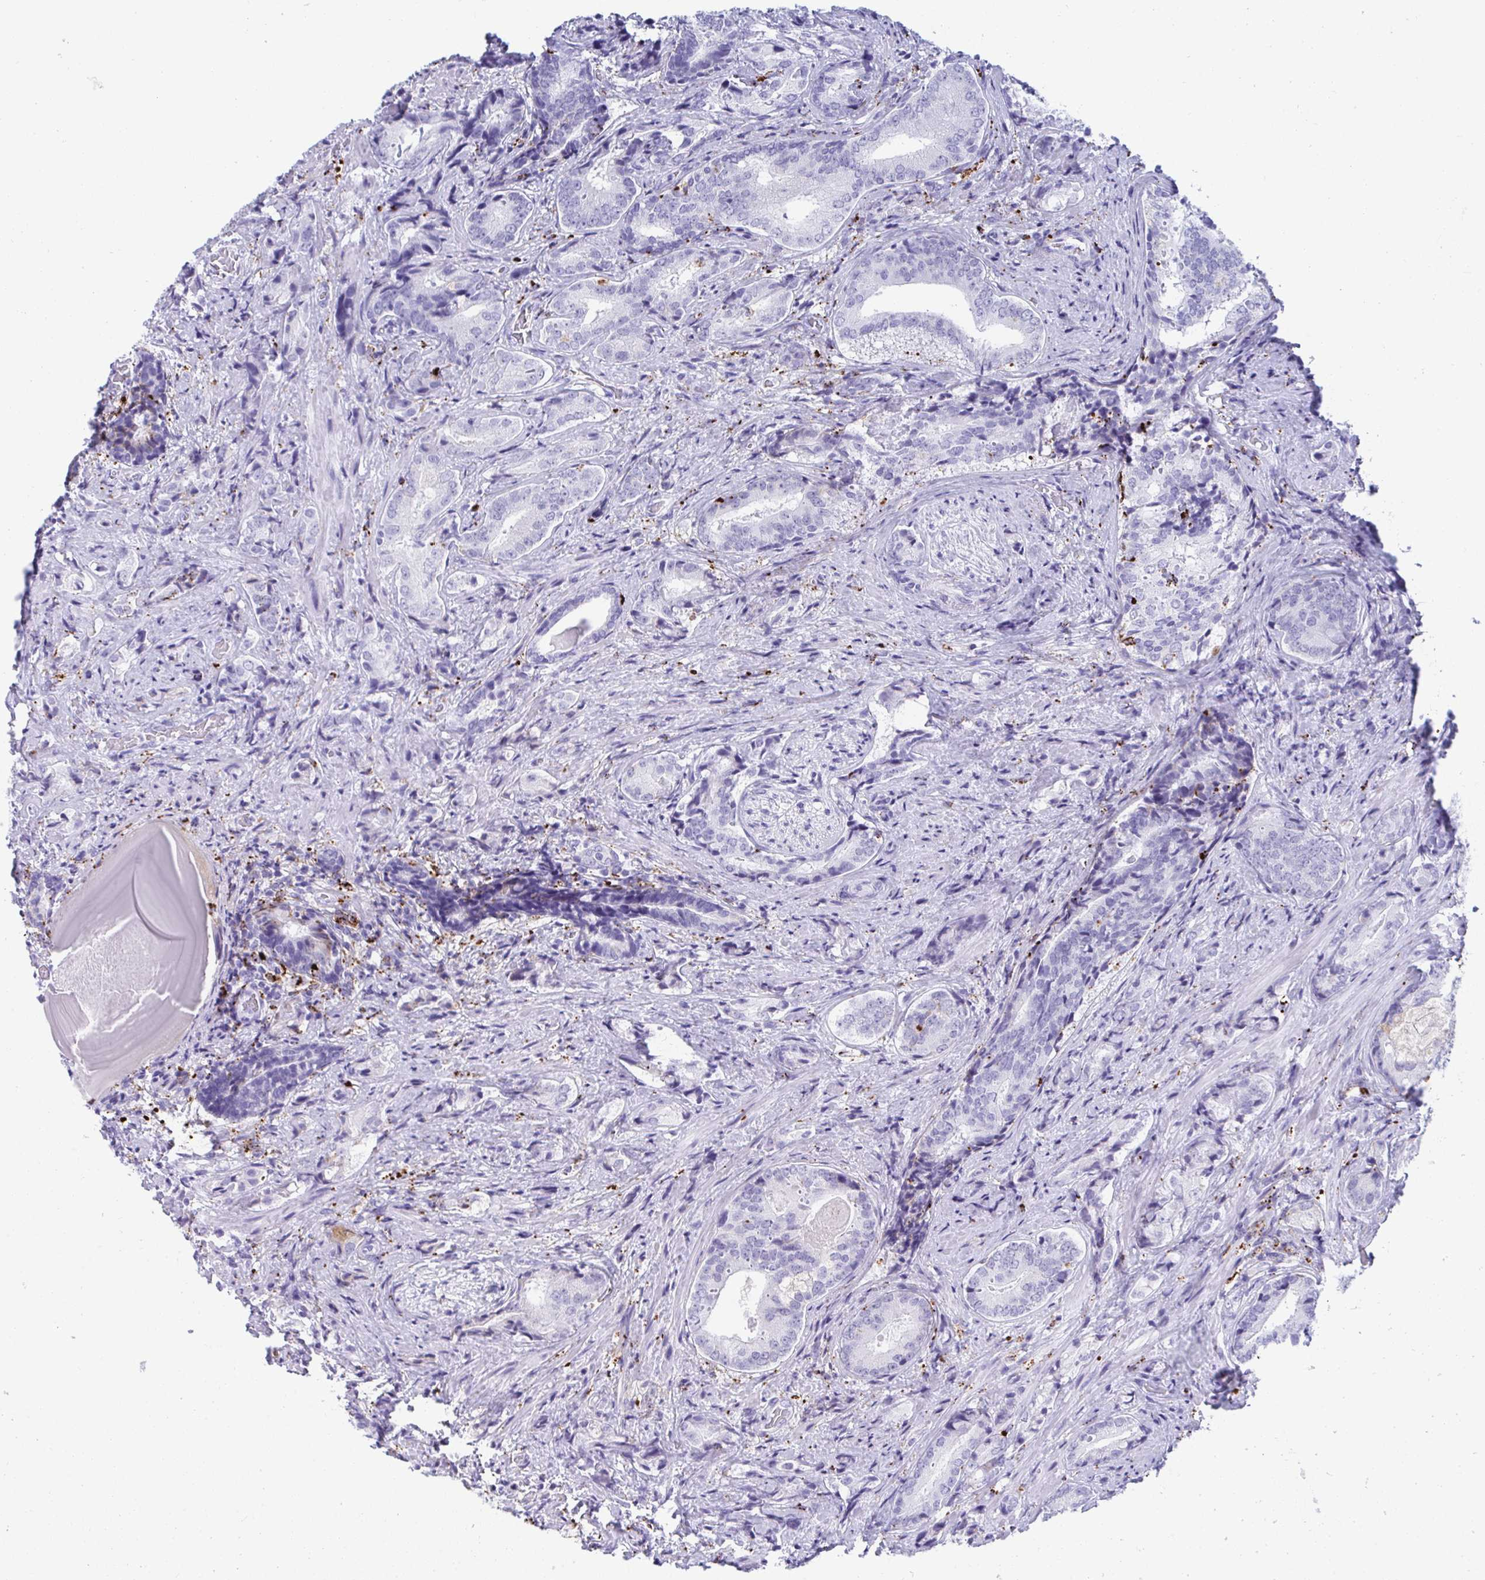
{"staining": {"intensity": "negative", "quantity": "none", "location": "none"}, "tissue": "prostate cancer", "cell_type": "Tumor cells", "image_type": "cancer", "snomed": [{"axis": "morphology", "description": "Adenocarcinoma, High grade"}, {"axis": "topography", "description": "Prostate"}], "caption": "High power microscopy micrograph of an immunohistochemistry (IHC) photomicrograph of prostate cancer, revealing no significant expression in tumor cells.", "gene": "CPVL", "patient": {"sex": "male", "age": 62}}